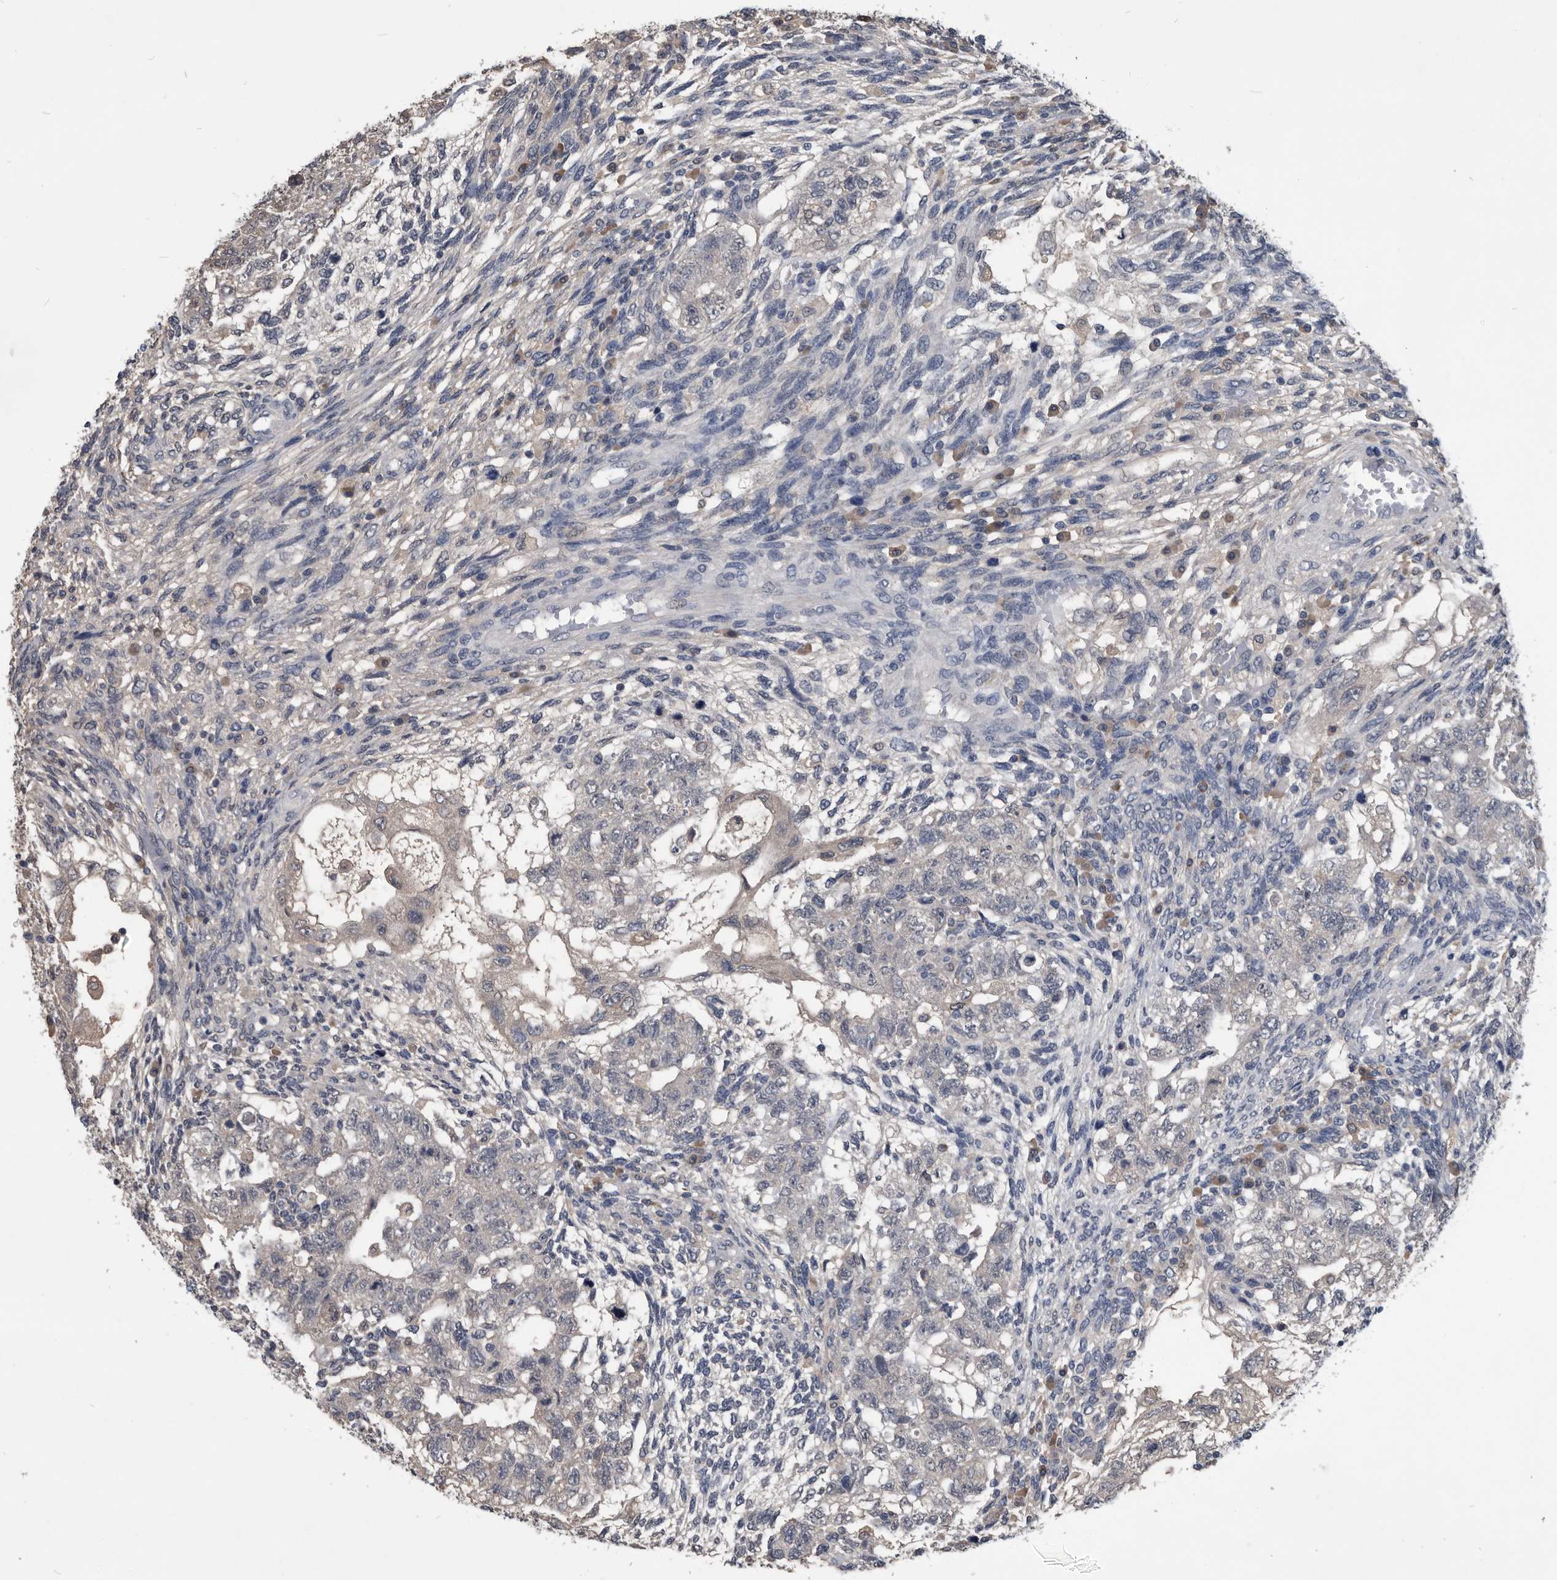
{"staining": {"intensity": "negative", "quantity": "none", "location": "none"}, "tissue": "testis cancer", "cell_type": "Tumor cells", "image_type": "cancer", "snomed": [{"axis": "morphology", "description": "Normal tissue, NOS"}, {"axis": "morphology", "description": "Carcinoma, Embryonal, NOS"}, {"axis": "topography", "description": "Testis"}], "caption": "An immunohistochemistry (IHC) micrograph of embryonal carcinoma (testis) is shown. There is no staining in tumor cells of embryonal carcinoma (testis).", "gene": "PDXK", "patient": {"sex": "male", "age": 36}}